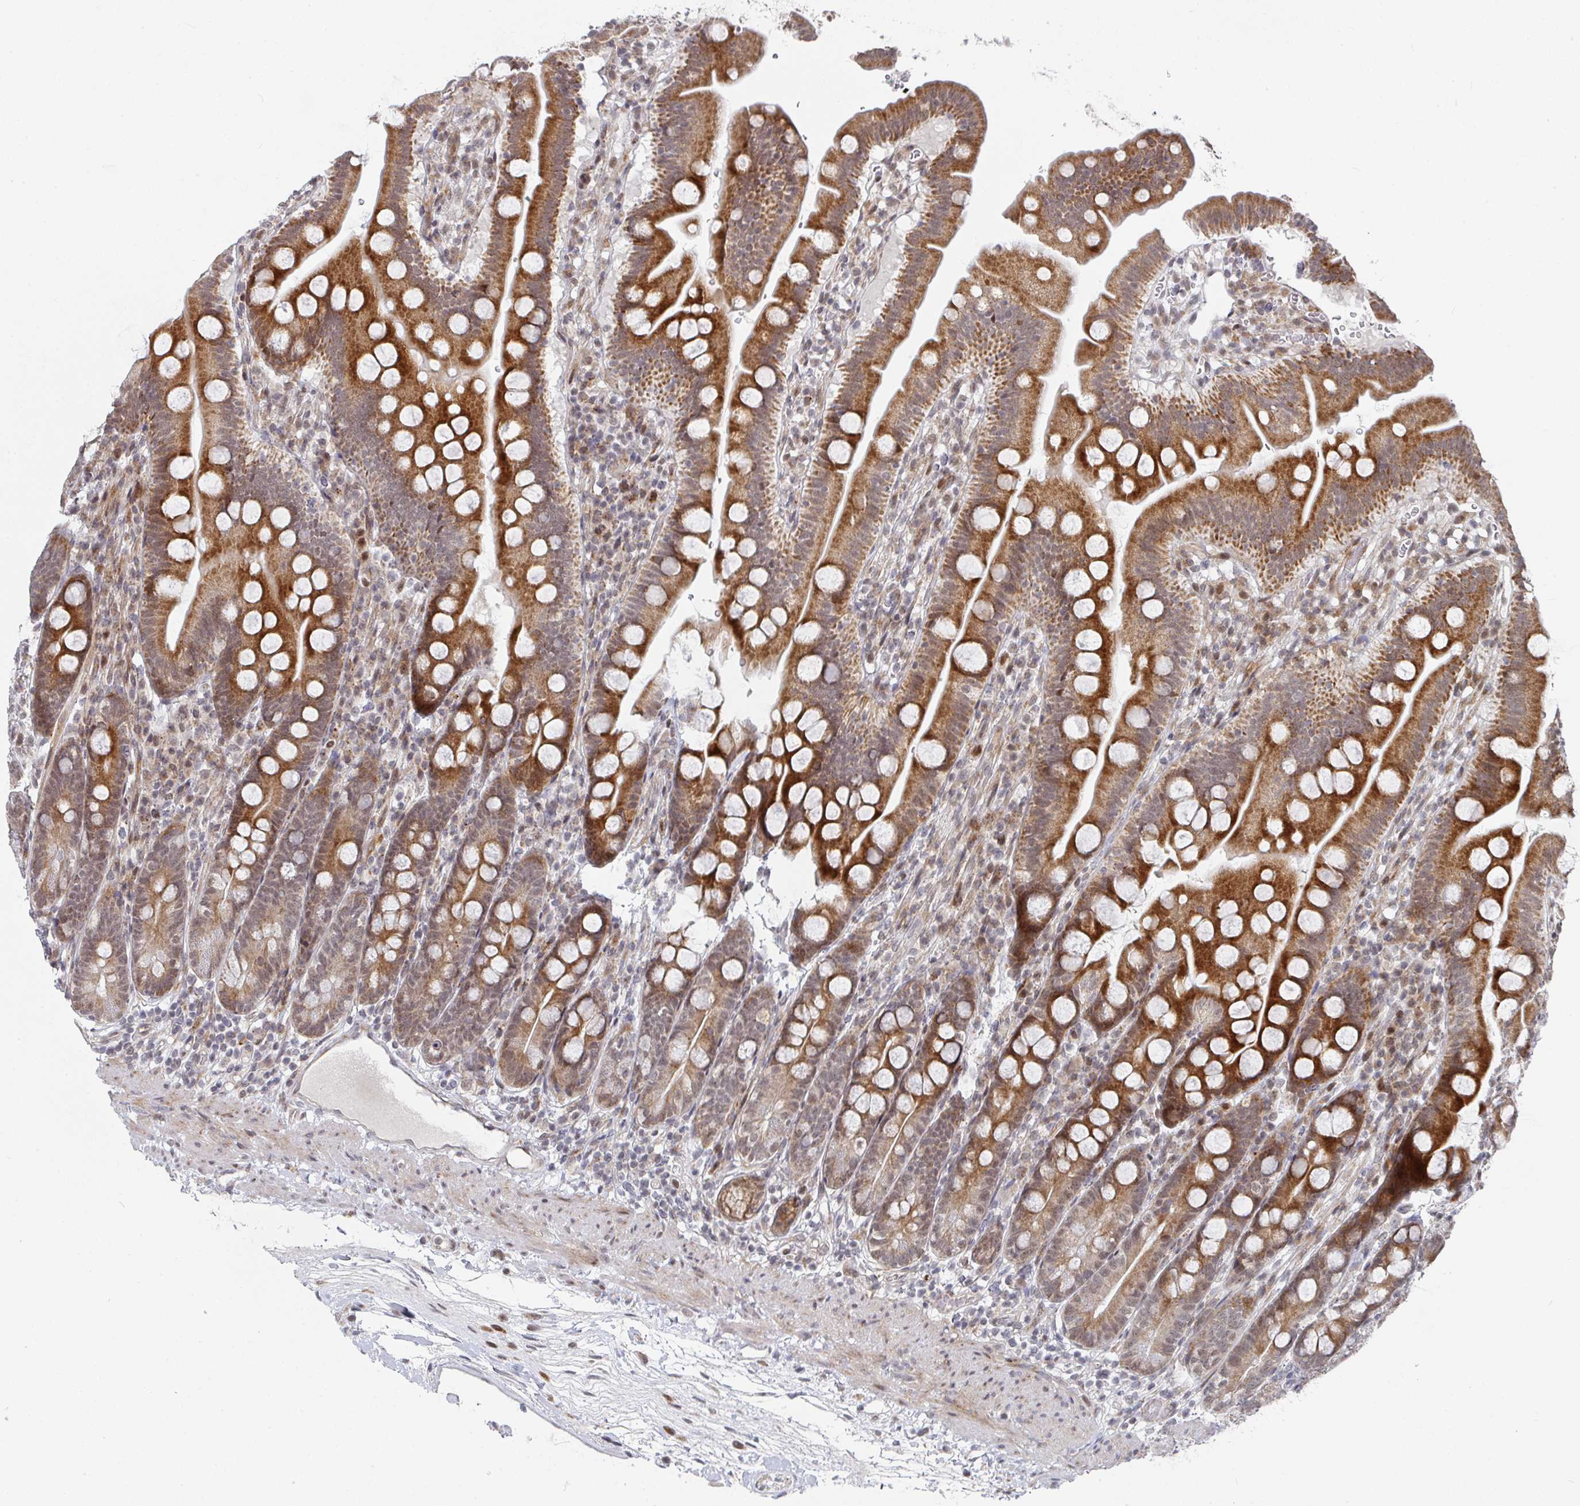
{"staining": {"intensity": "strong", "quantity": ">75%", "location": "cytoplasmic/membranous"}, "tissue": "duodenum", "cell_type": "Glandular cells", "image_type": "normal", "snomed": [{"axis": "morphology", "description": "Normal tissue, NOS"}, {"axis": "topography", "description": "Duodenum"}], "caption": "A brown stain labels strong cytoplasmic/membranous staining of a protein in glandular cells of normal duodenum.", "gene": "RBBP5", "patient": {"sex": "female", "age": 67}}